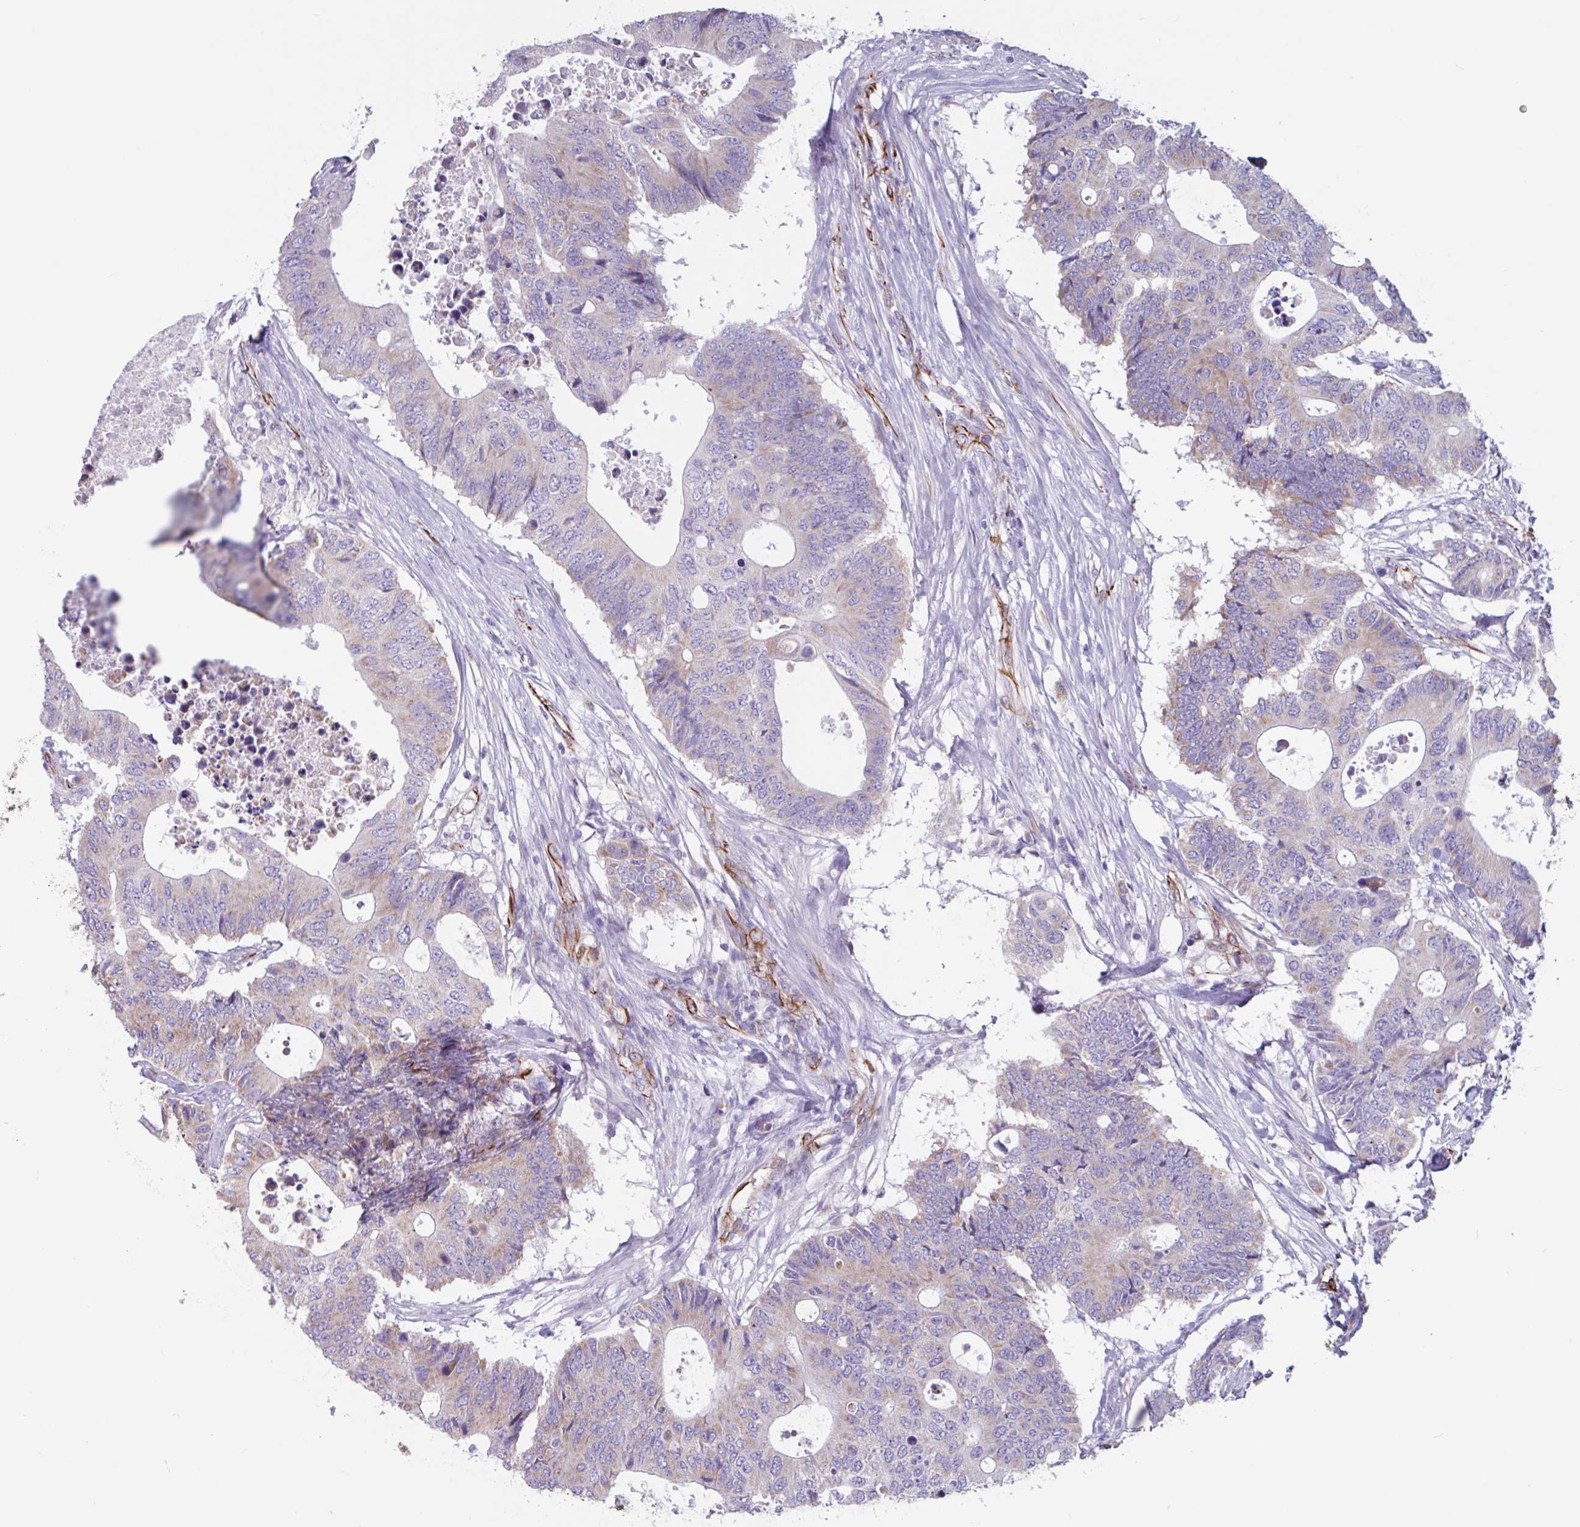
{"staining": {"intensity": "weak", "quantity": "25%-75%", "location": "cytoplasmic/membranous"}, "tissue": "colorectal cancer", "cell_type": "Tumor cells", "image_type": "cancer", "snomed": [{"axis": "morphology", "description": "Adenocarcinoma, NOS"}, {"axis": "topography", "description": "Colon"}], "caption": "Colorectal cancer (adenocarcinoma) stained with DAB (3,3'-diaminobenzidine) immunohistochemistry reveals low levels of weak cytoplasmic/membranous positivity in about 25%-75% of tumor cells.", "gene": "BTD", "patient": {"sex": "male", "age": 71}}